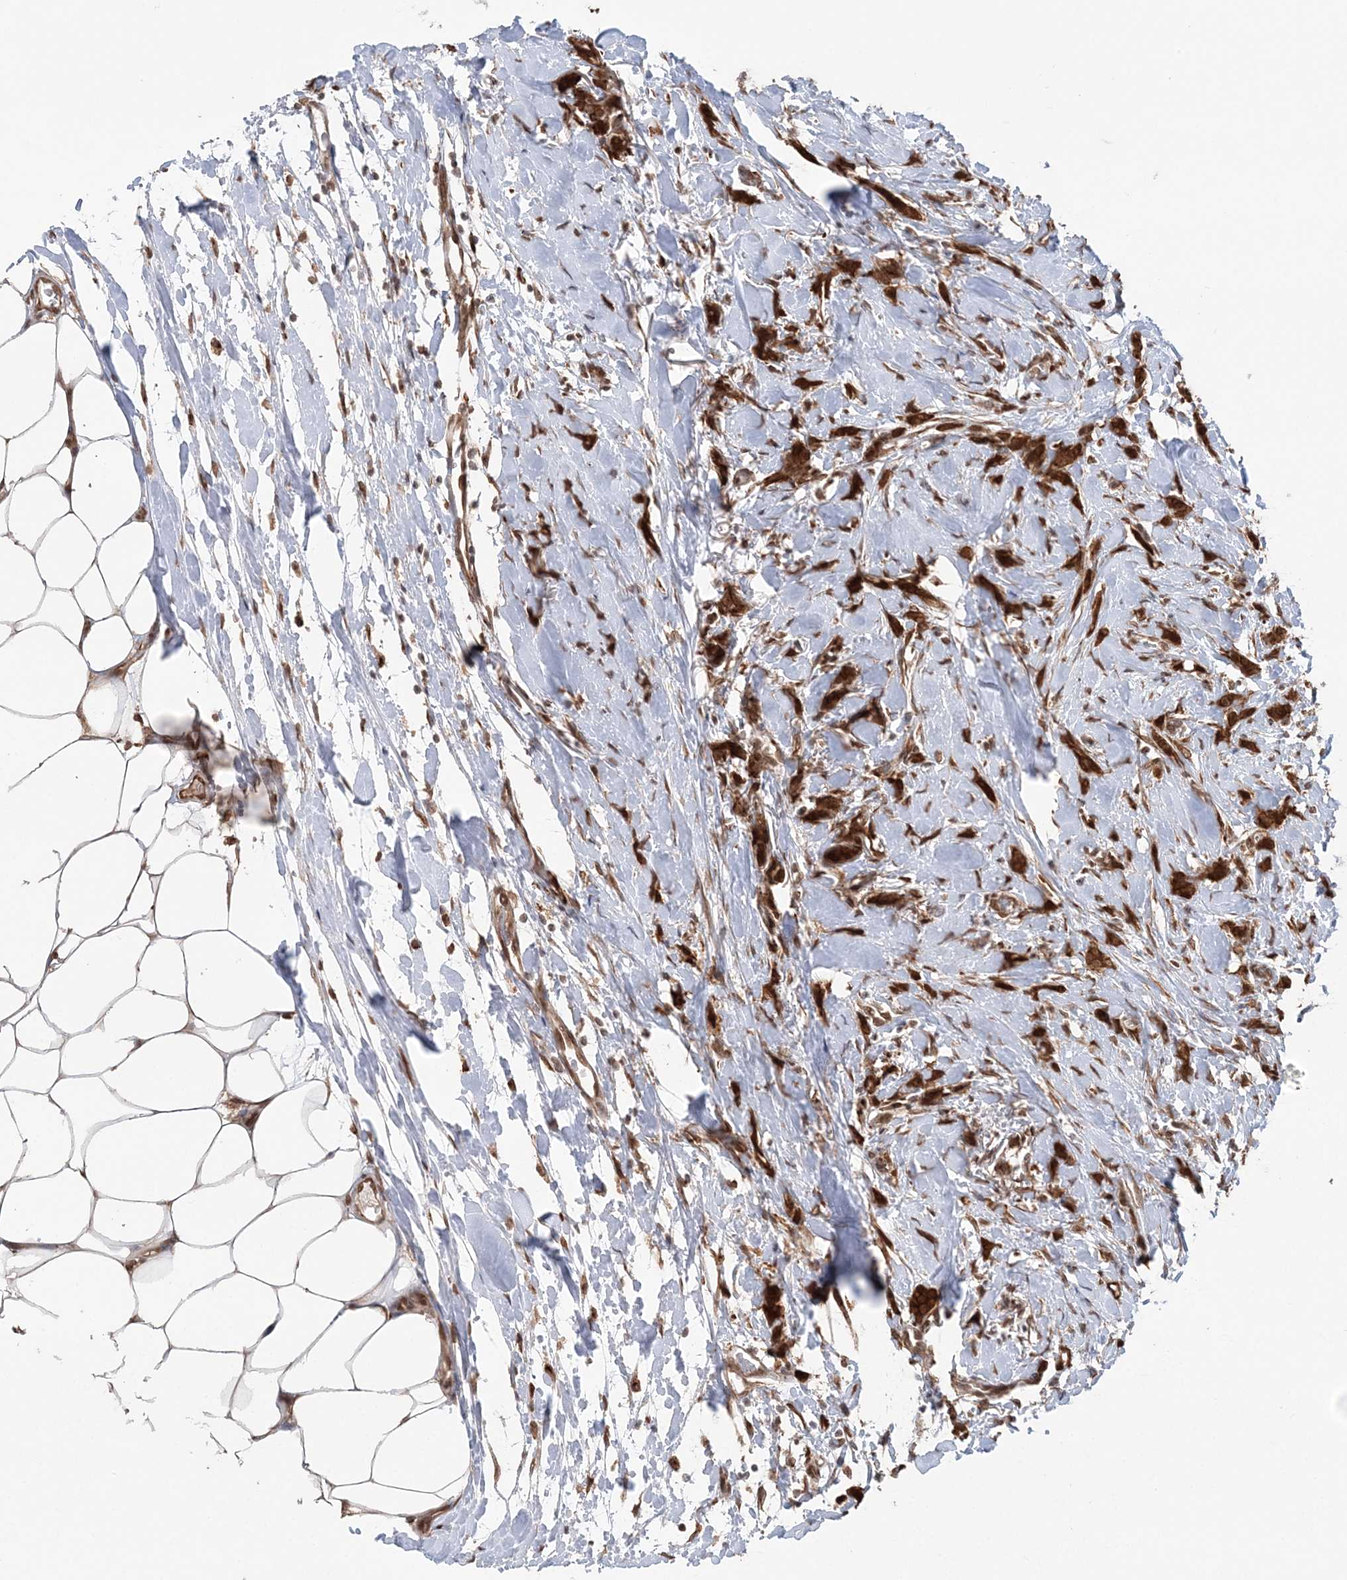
{"staining": {"intensity": "strong", "quantity": ">75%", "location": "cytoplasmic/membranous"}, "tissue": "breast cancer", "cell_type": "Tumor cells", "image_type": "cancer", "snomed": [{"axis": "morphology", "description": "Lobular carcinoma, in situ"}, {"axis": "morphology", "description": "Lobular carcinoma"}, {"axis": "topography", "description": "Breast"}], "caption": "IHC image of breast lobular carcinoma stained for a protein (brown), which exhibits high levels of strong cytoplasmic/membranous expression in approximately >75% of tumor cells.", "gene": "TMED10", "patient": {"sex": "female", "age": 41}}